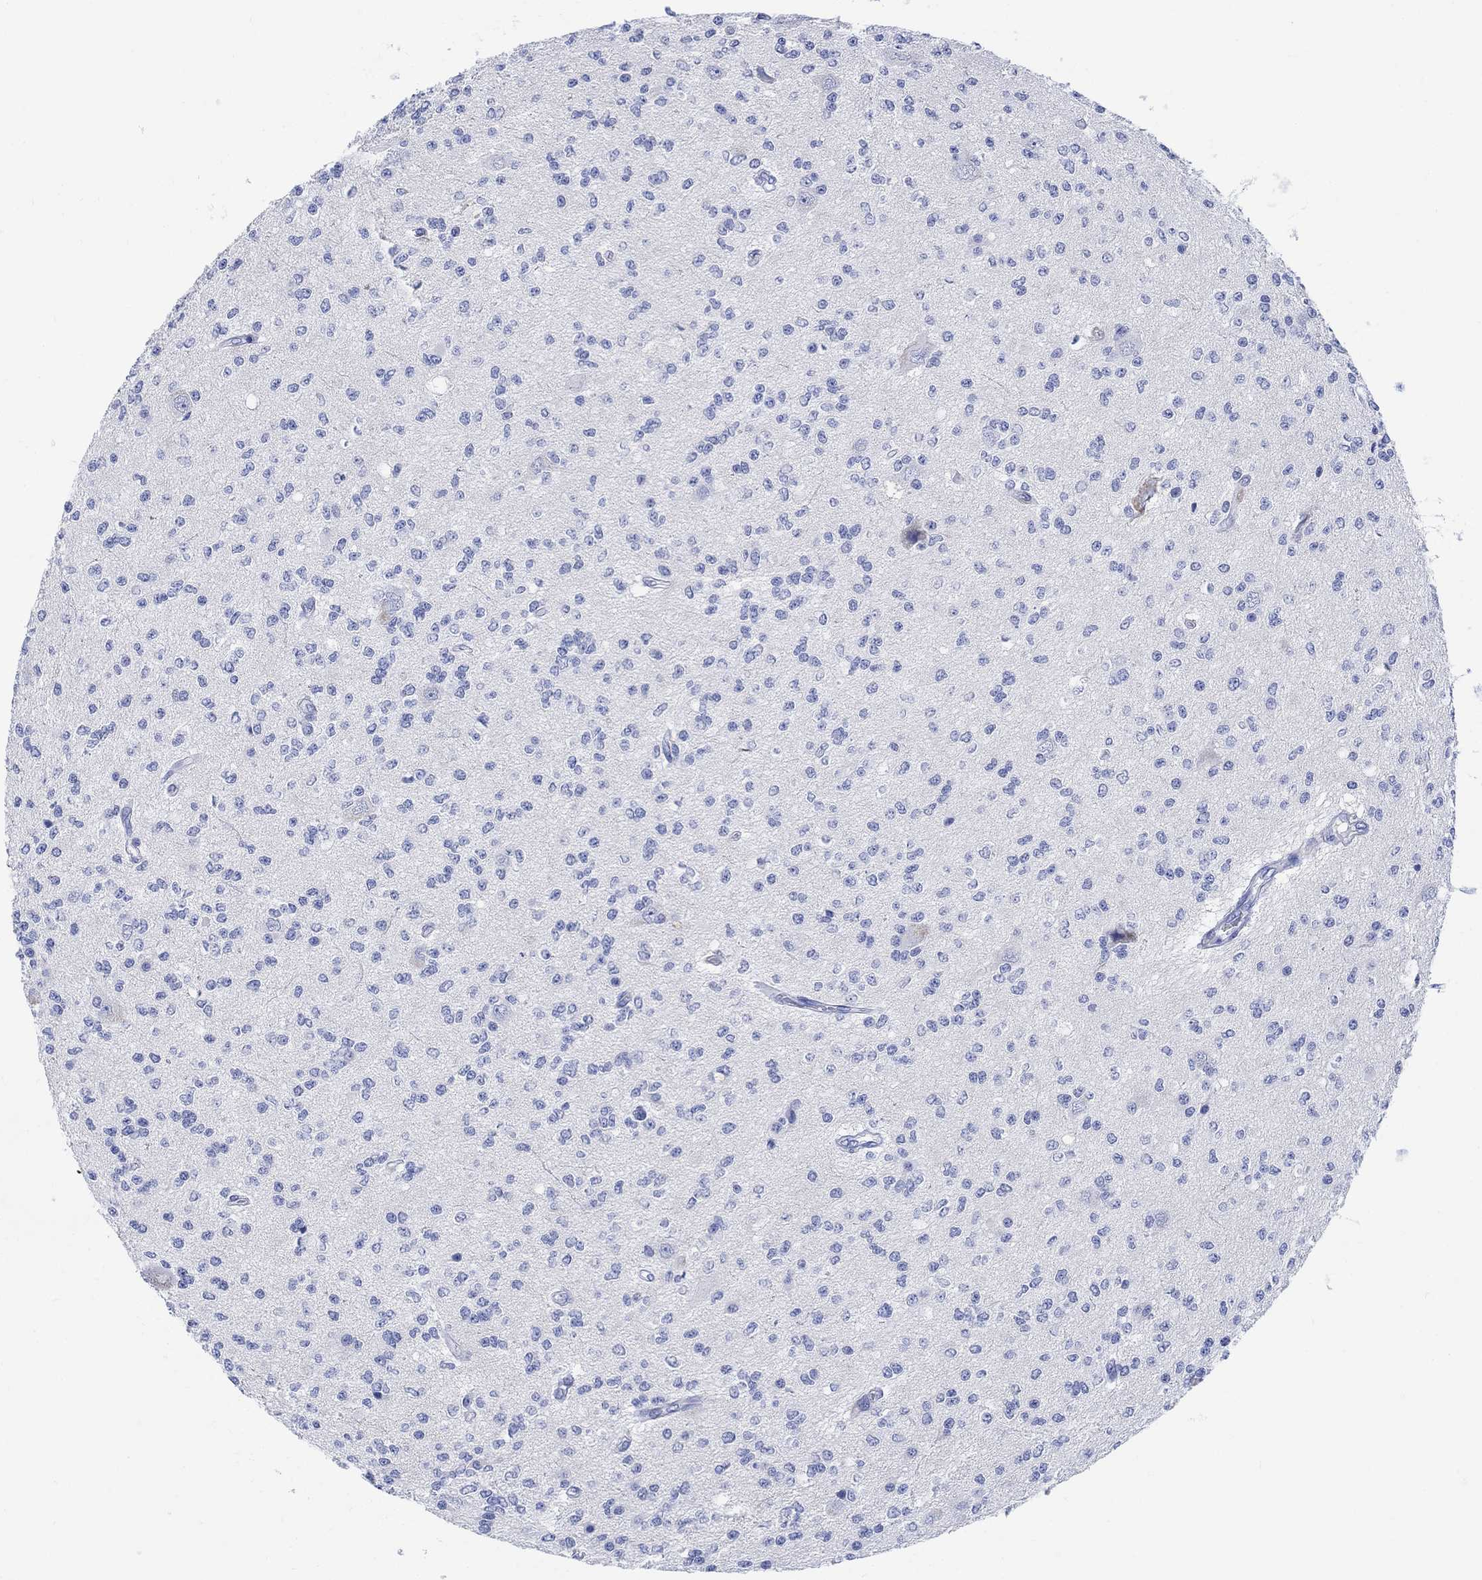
{"staining": {"intensity": "negative", "quantity": "none", "location": "none"}, "tissue": "glioma", "cell_type": "Tumor cells", "image_type": "cancer", "snomed": [{"axis": "morphology", "description": "Glioma, malignant, Low grade"}, {"axis": "topography", "description": "Brain"}], "caption": "Image shows no significant protein positivity in tumor cells of glioma.", "gene": "MYL1", "patient": {"sex": "male", "age": 67}}